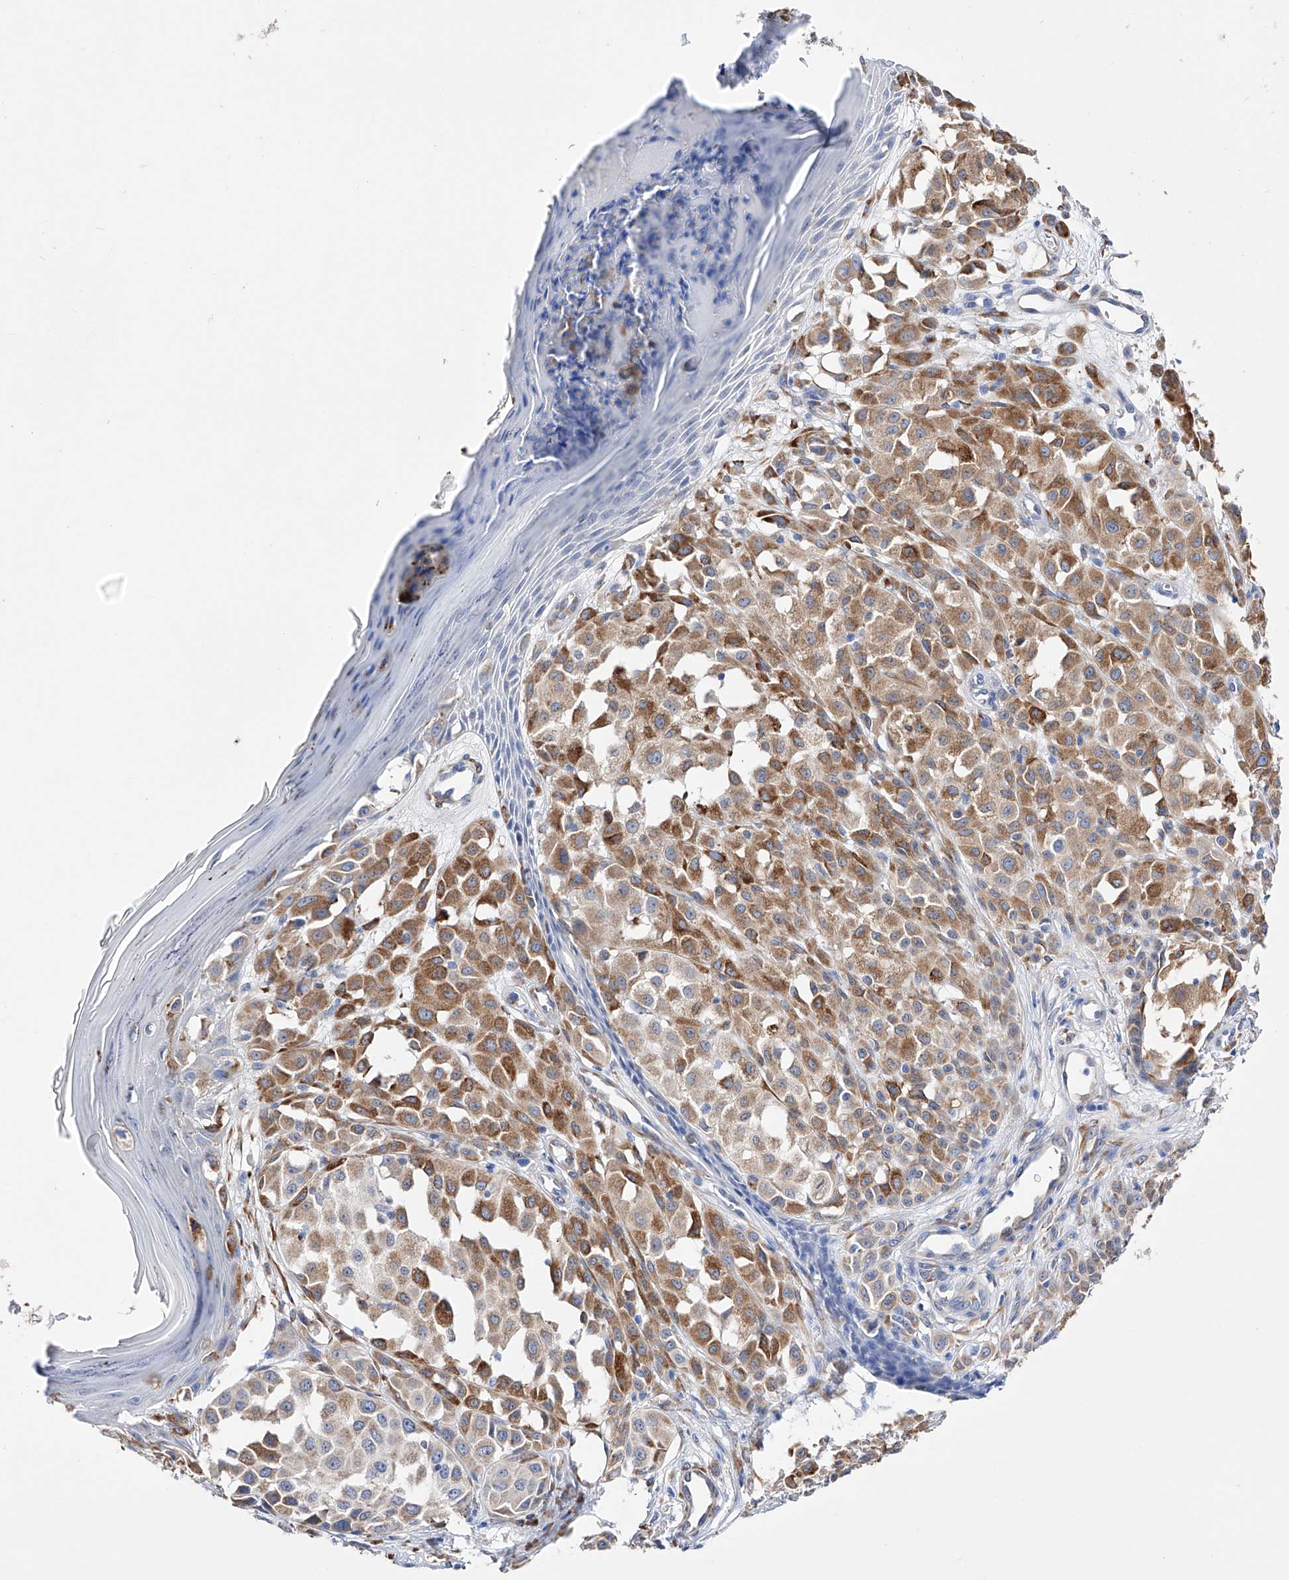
{"staining": {"intensity": "moderate", "quantity": ">75%", "location": "cytoplasmic/membranous"}, "tissue": "melanoma", "cell_type": "Tumor cells", "image_type": "cancer", "snomed": [{"axis": "morphology", "description": "Malignant melanoma, NOS"}, {"axis": "topography", "description": "Skin of leg"}], "caption": "Brown immunohistochemical staining in malignant melanoma exhibits moderate cytoplasmic/membranous positivity in approximately >75% of tumor cells.", "gene": "PDIA5", "patient": {"sex": "female", "age": 72}}